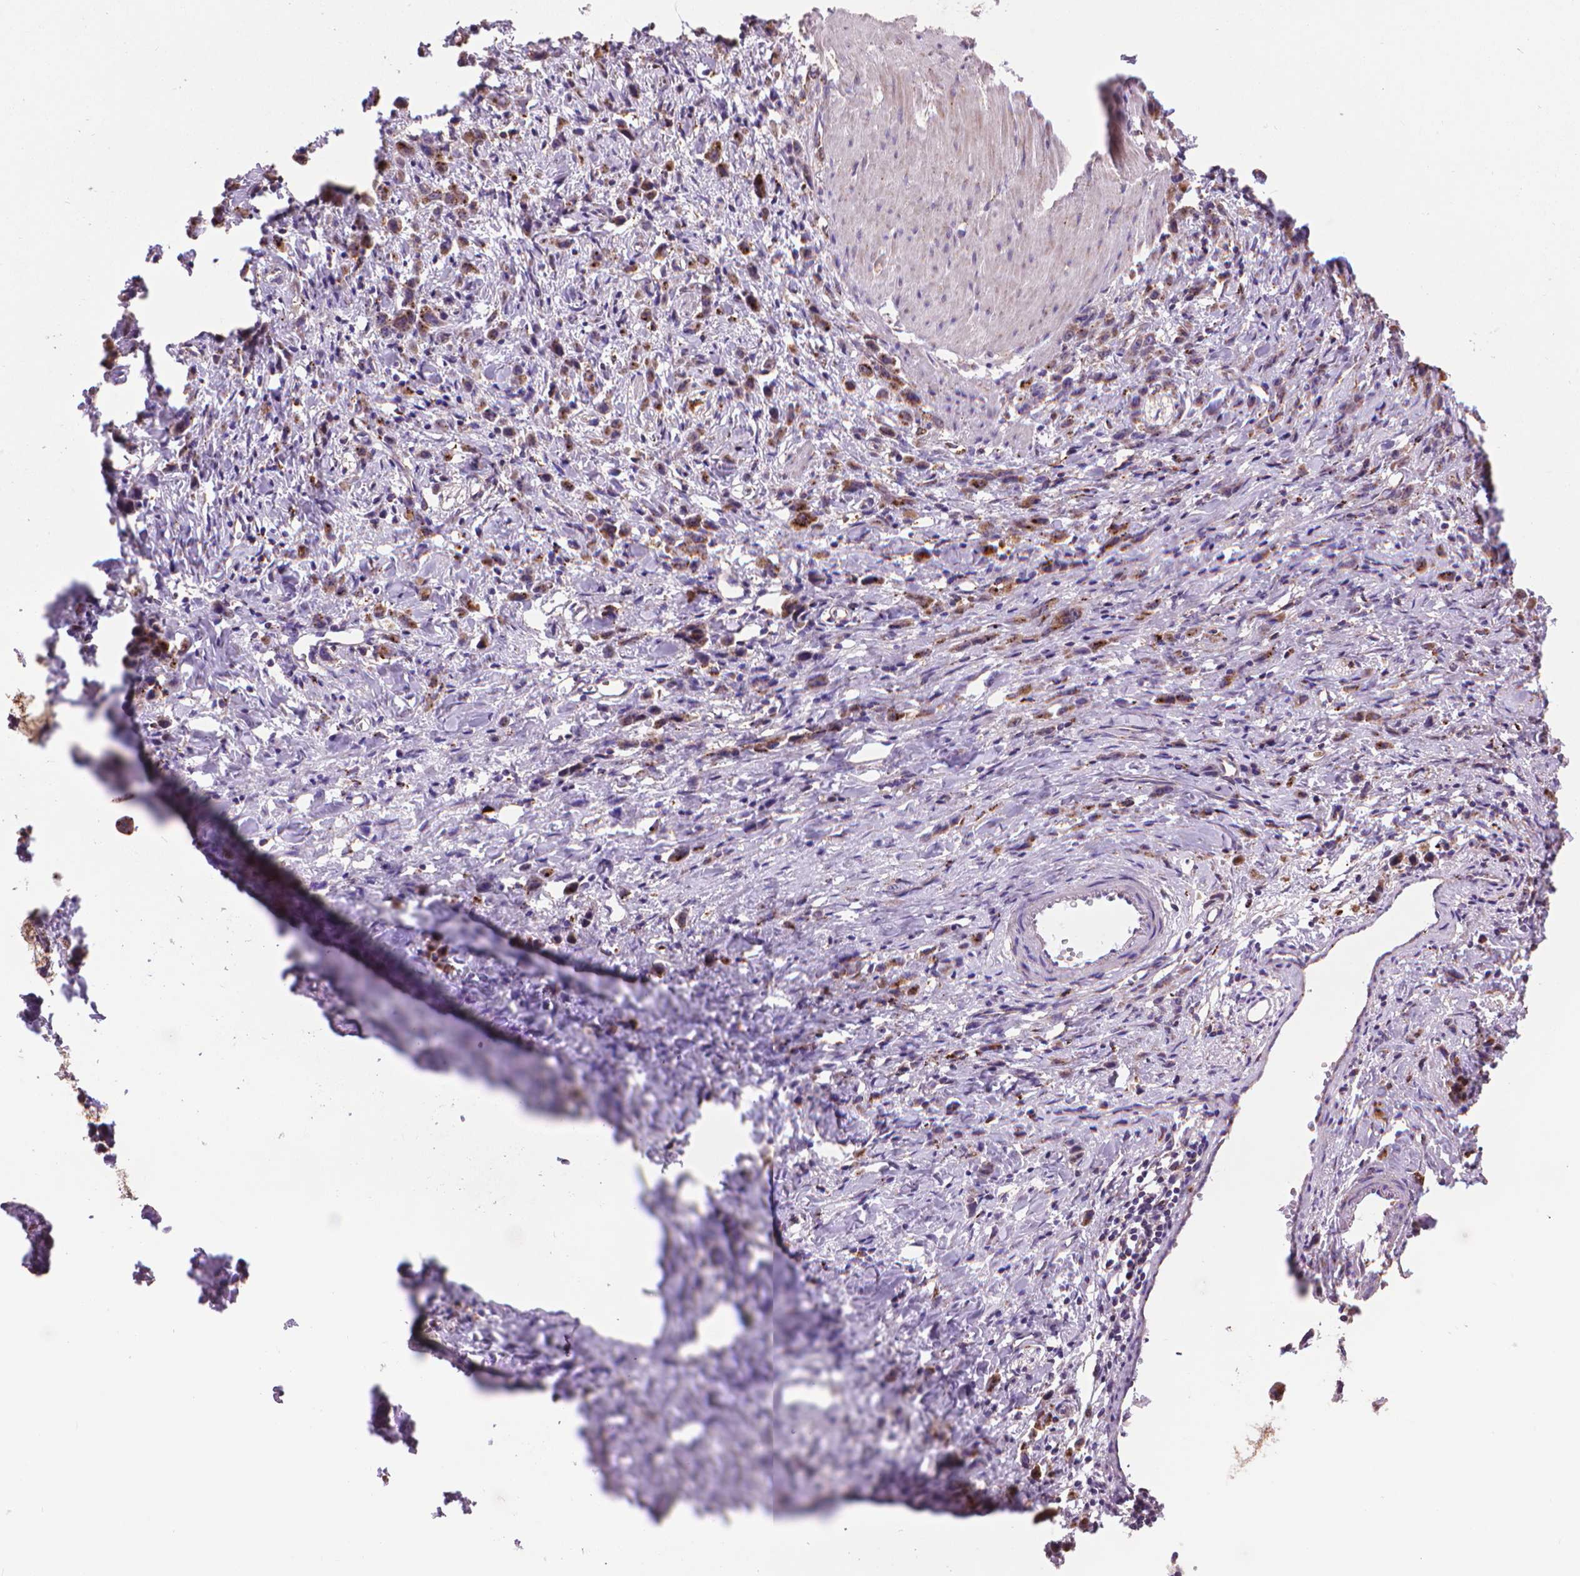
{"staining": {"intensity": "strong", "quantity": ">75%", "location": "cytoplasmic/membranous"}, "tissue": "stomach cancer", "cell_type": "Tumor cells", "image_type": "cancer", "snomed": [{"axis": "morphology", "description": "Adenocarcinoma, NOS"}, {"axis": "topography", "description": "Stomach"}], "caption": "Brown immunohistochemical staining in adenocarcinoma (stomach) displays strong cytoplasmic/membranous staining in approximately >75% of tumor cells. (DAB = brown stain, brightfield microscopy at high magnification).", "gene": "GLB1", "patient": {"sex": "male", "age": 47}}